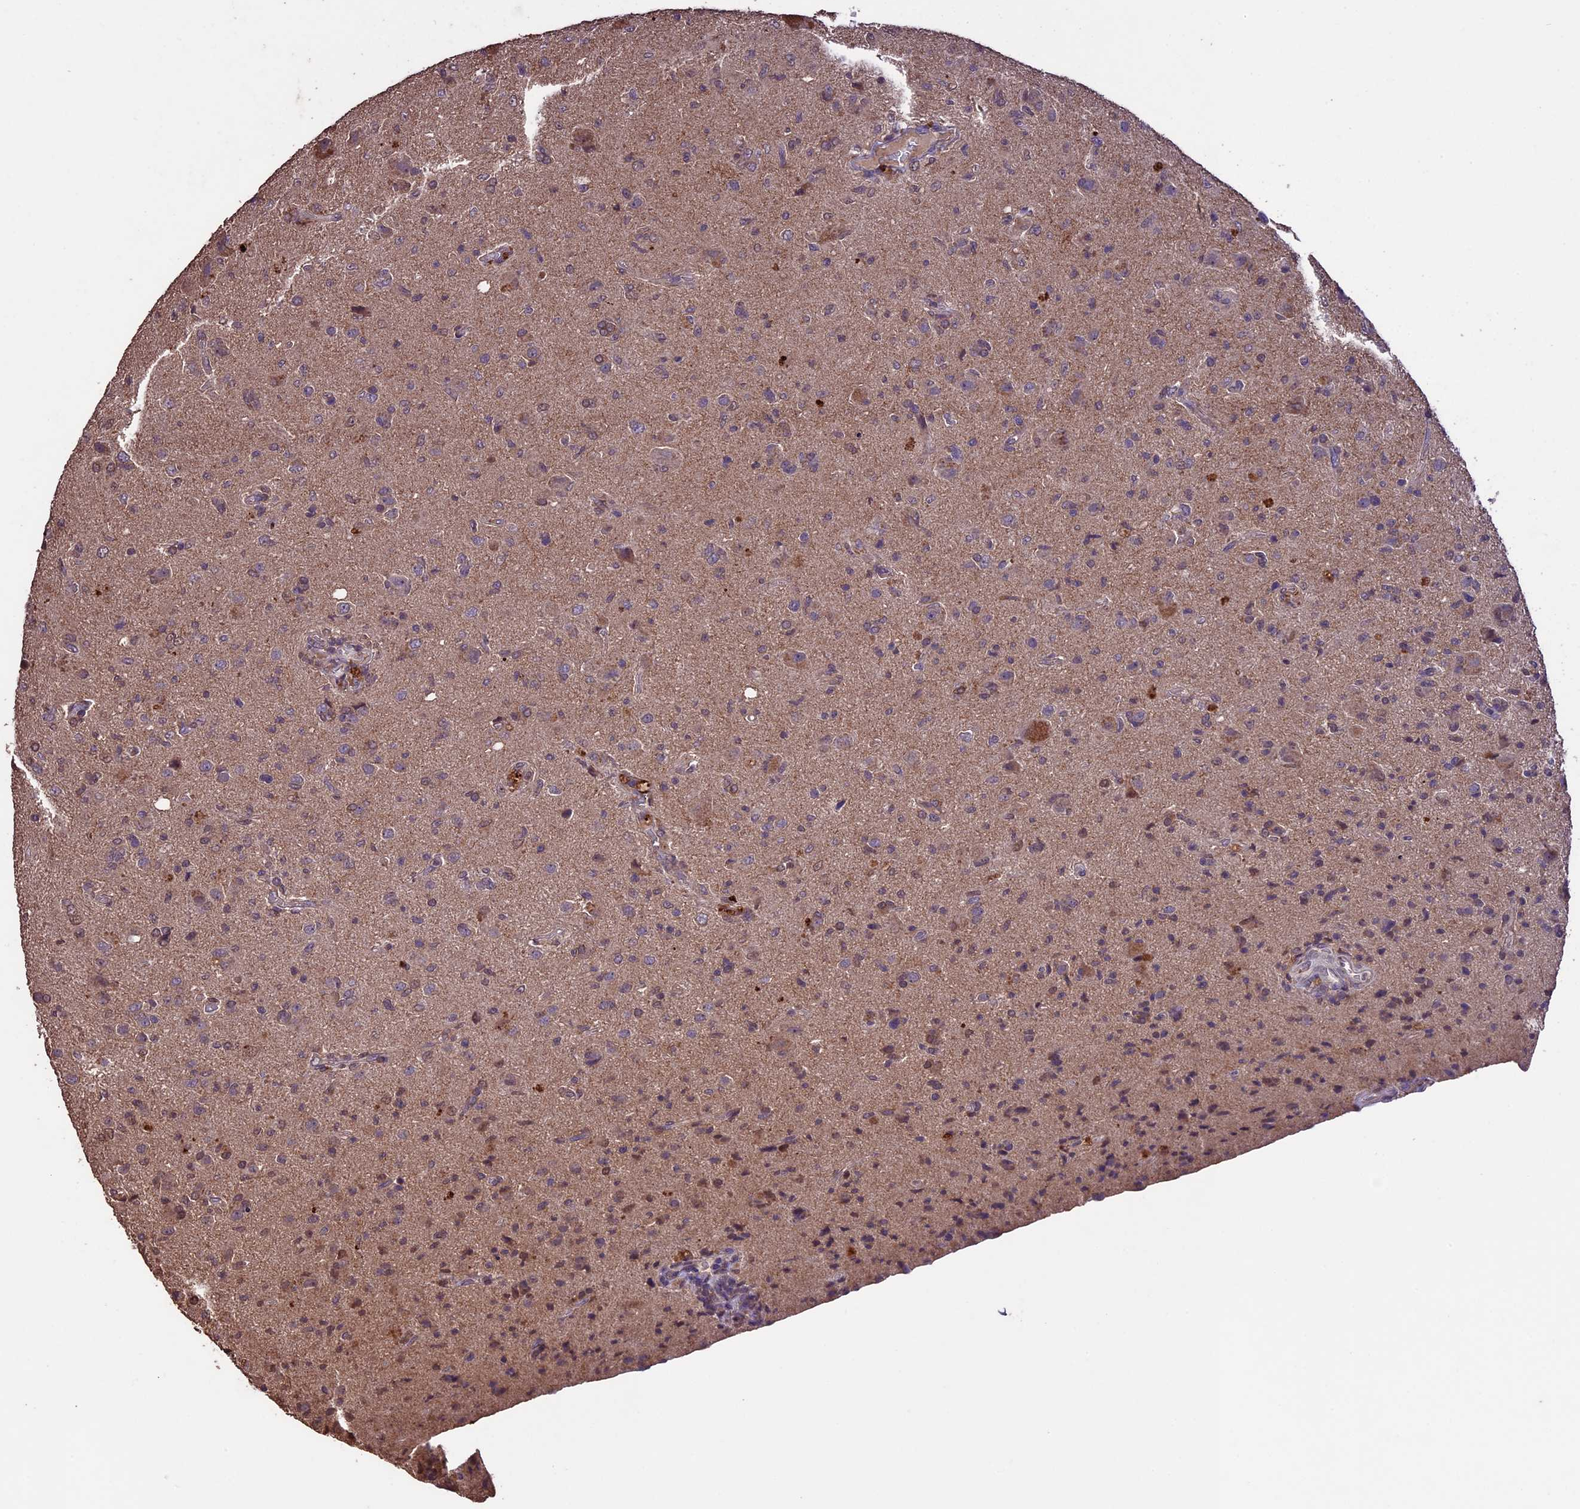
{"staining": {"intensity": "weak", "quantity": "<25%", "location": "cytoplasmic/membranous"}, "tissue": "glioma", "cell_type": "Tumor cells", "image_type": "cancer", "snomed": [{"axis": "morphology", "description": "Glioma, malignant, High grade"}, {"axis": "topography", "description": "Brain"}], "caption": "Immunohistochemical staining of malignant high-grade glioma displays no significant expression in tumor cells.", "gene": "DIS3L", "patient": {"sex": "female", "age": 57}}